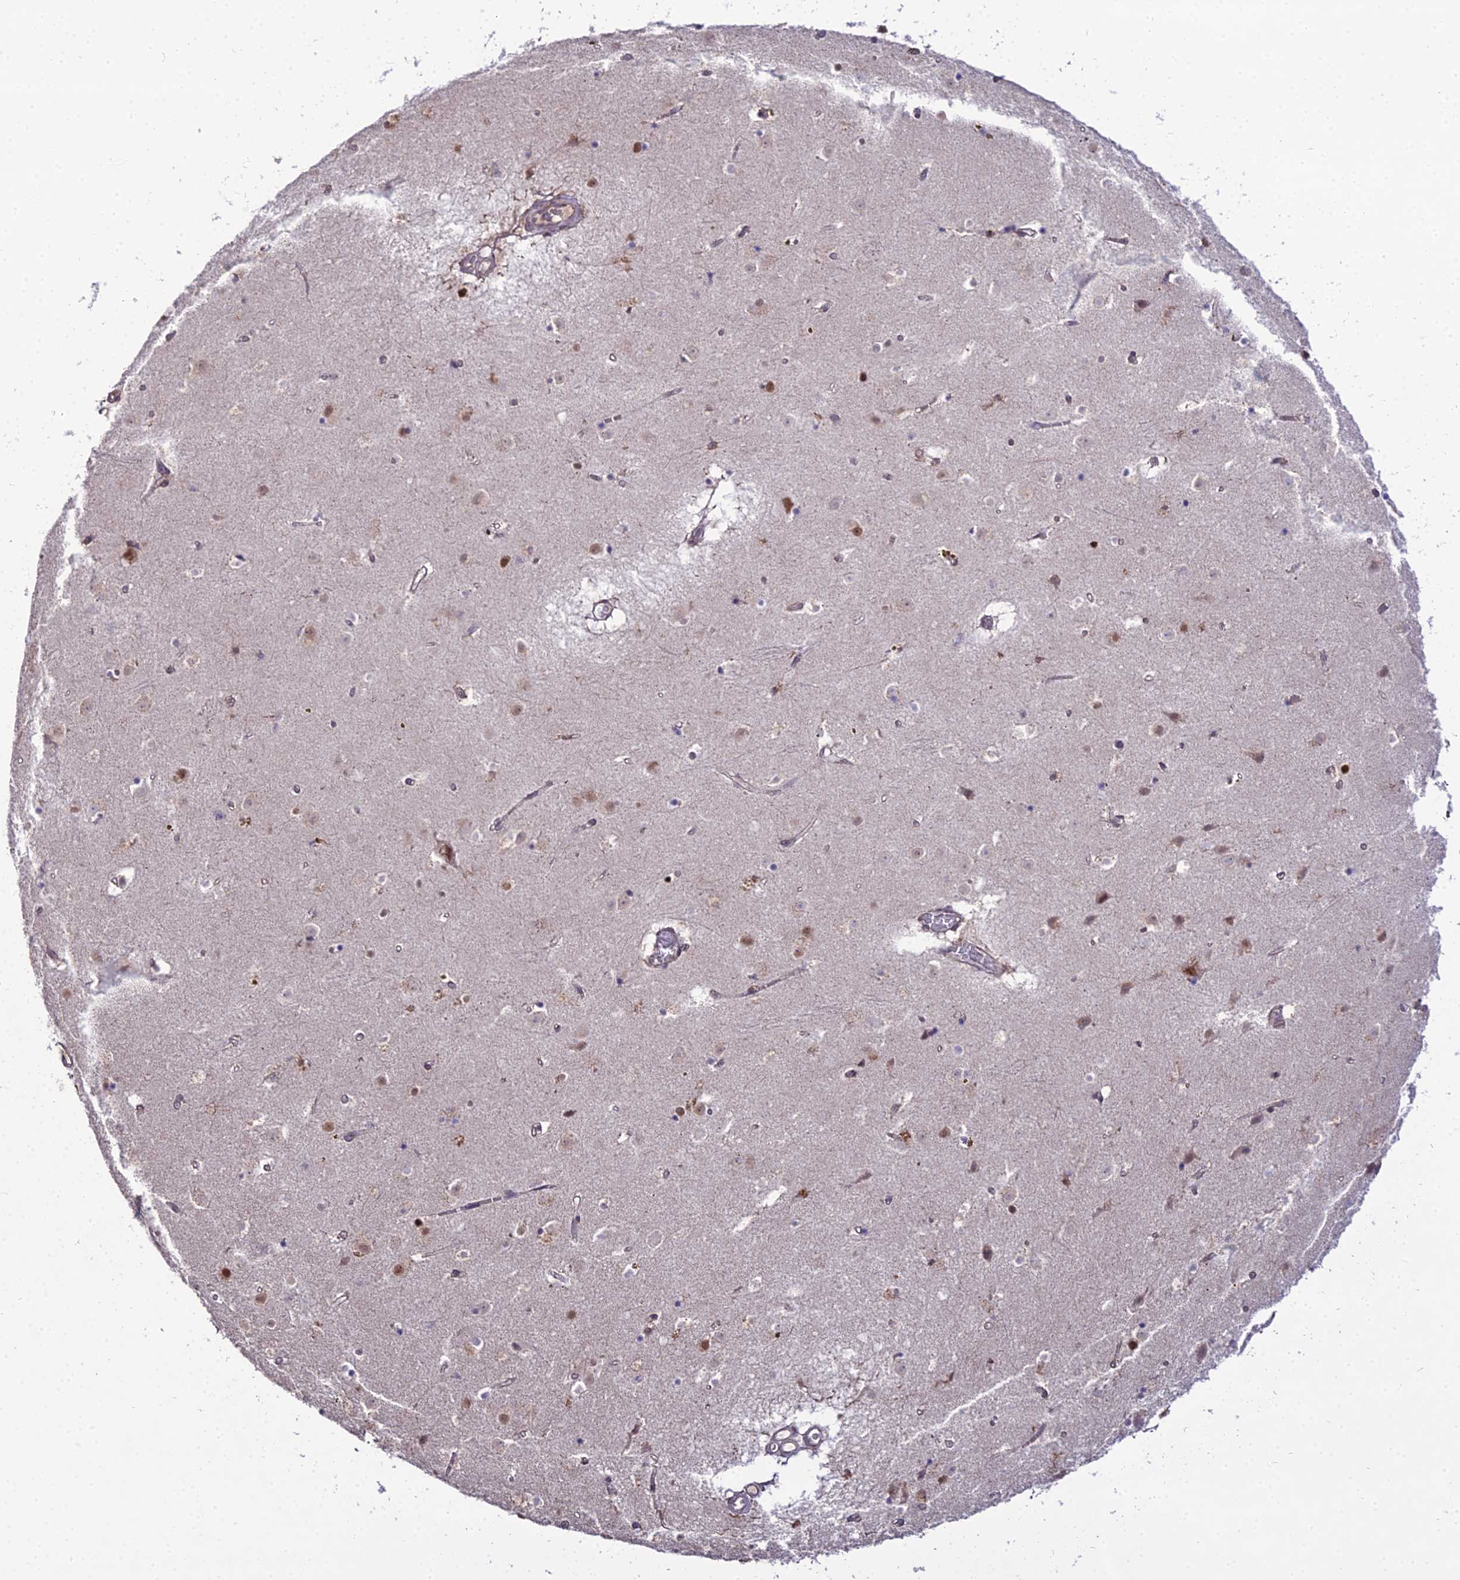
{"staining": {"intensity": "negative", "quantity": "none", "location": "none"}, "tissue": "caudate", "cell_type": "Glial cells", "image_type": "normal", "snomed": [{"axis": "morphology", "description": "Normal tissue, NOS"}, {"axis": "topography", "description": "Lateral ventricle wall"}], "caption": "This is an IHC photomicrograph of unremarkable caudate. There is no expression in glial cells.", "gene": "TROAP", "patient": {"sex": "male", "age": 70}}